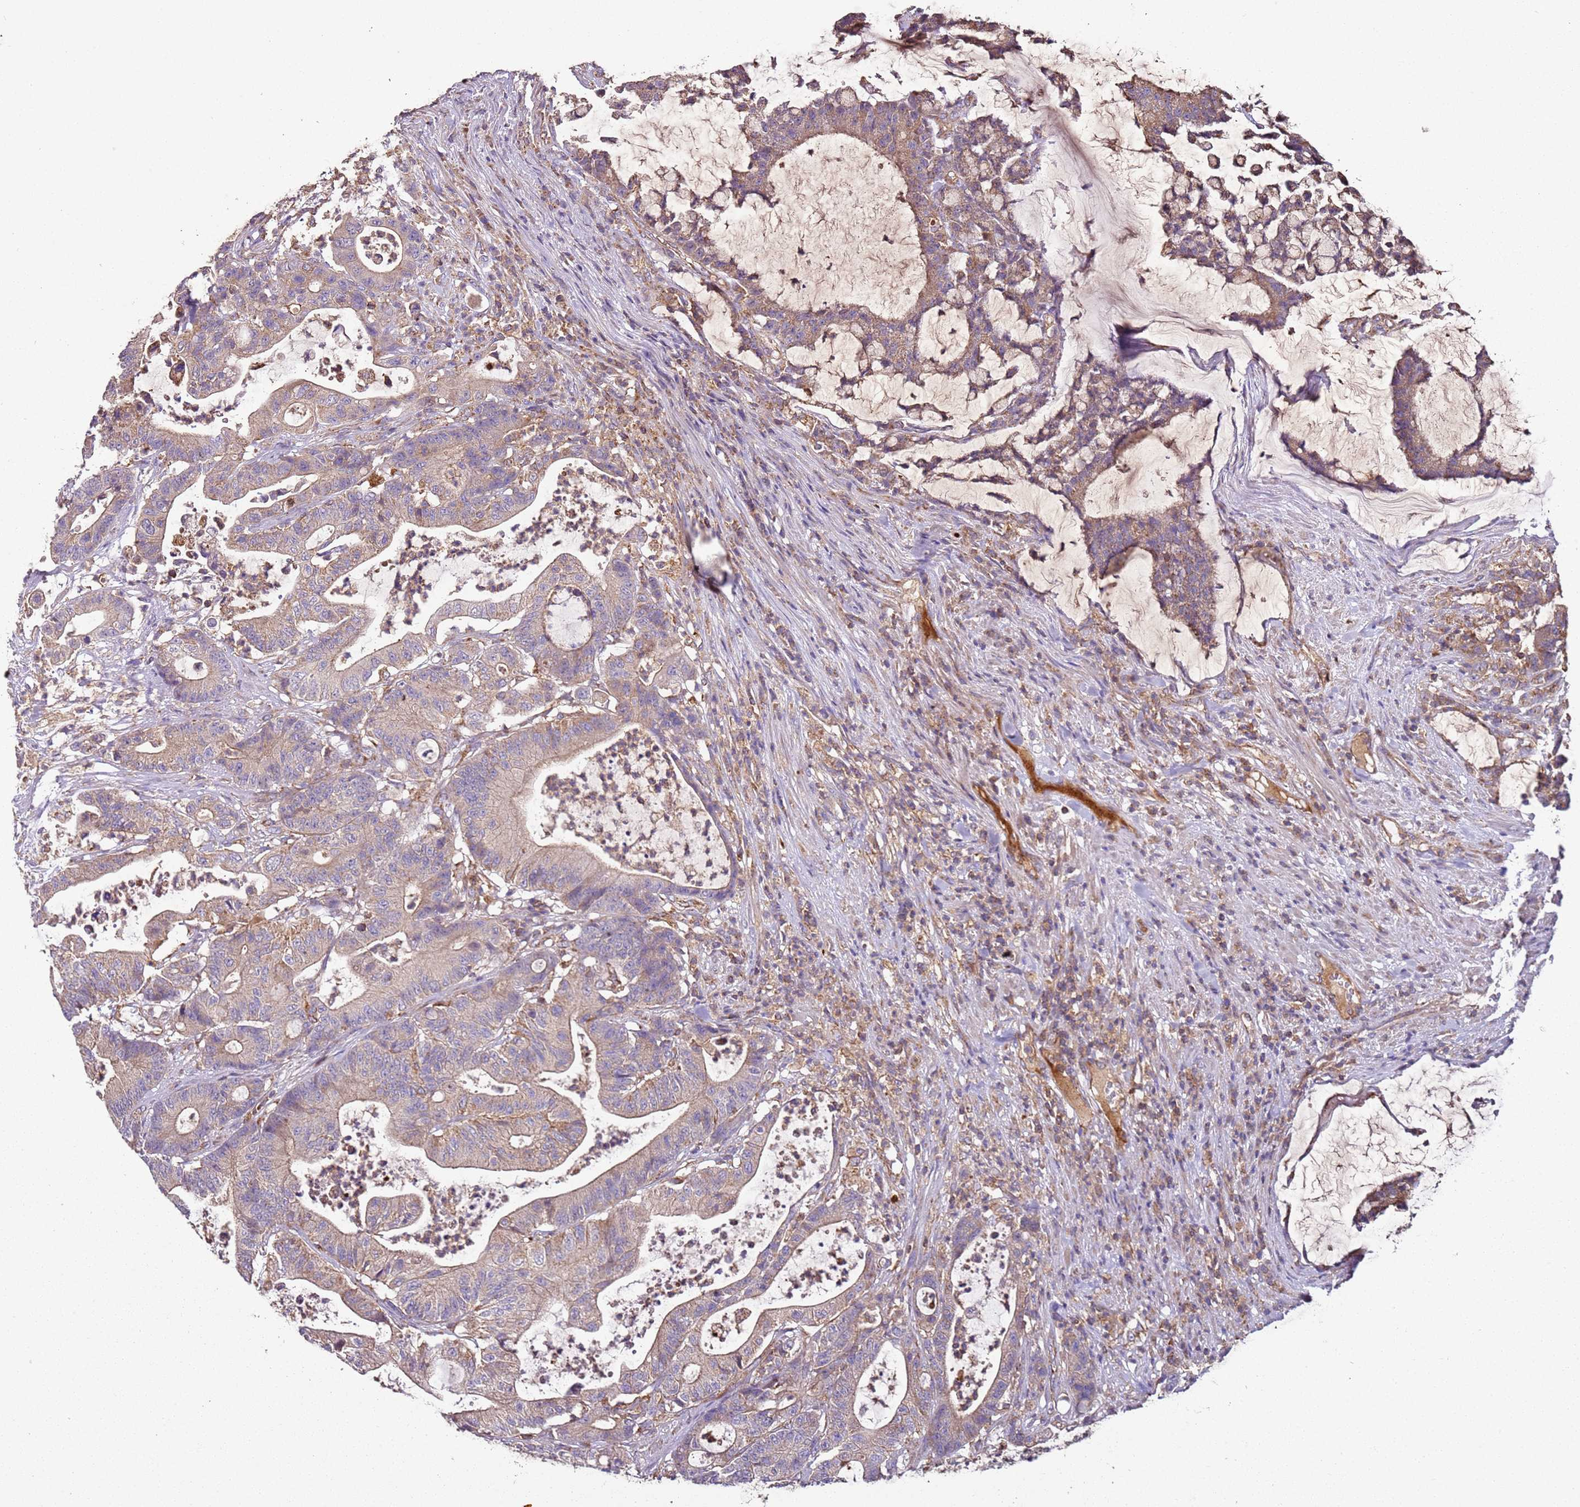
{"staining": {"intensity": "weak", "quantity": "25%-75%", "location": "cytoplasmic/membranous"}, "tissue": "colorectal cancer", "cell_type": "Tumor cells", "image_type": "cancer", "snomed": [{"axis": "morphology", "description": "Adenocarcinoma, NOS"}, {"axis": "topography", "description": "Colon"}], "caption": "Protein expression analysis of human colorectal cancer reveals weak cytoplasmic/membranous staining in about 25%-75% of tumor cells.", "gene": "RMND5A", "patient": {"sex": "female", "age": 84}}